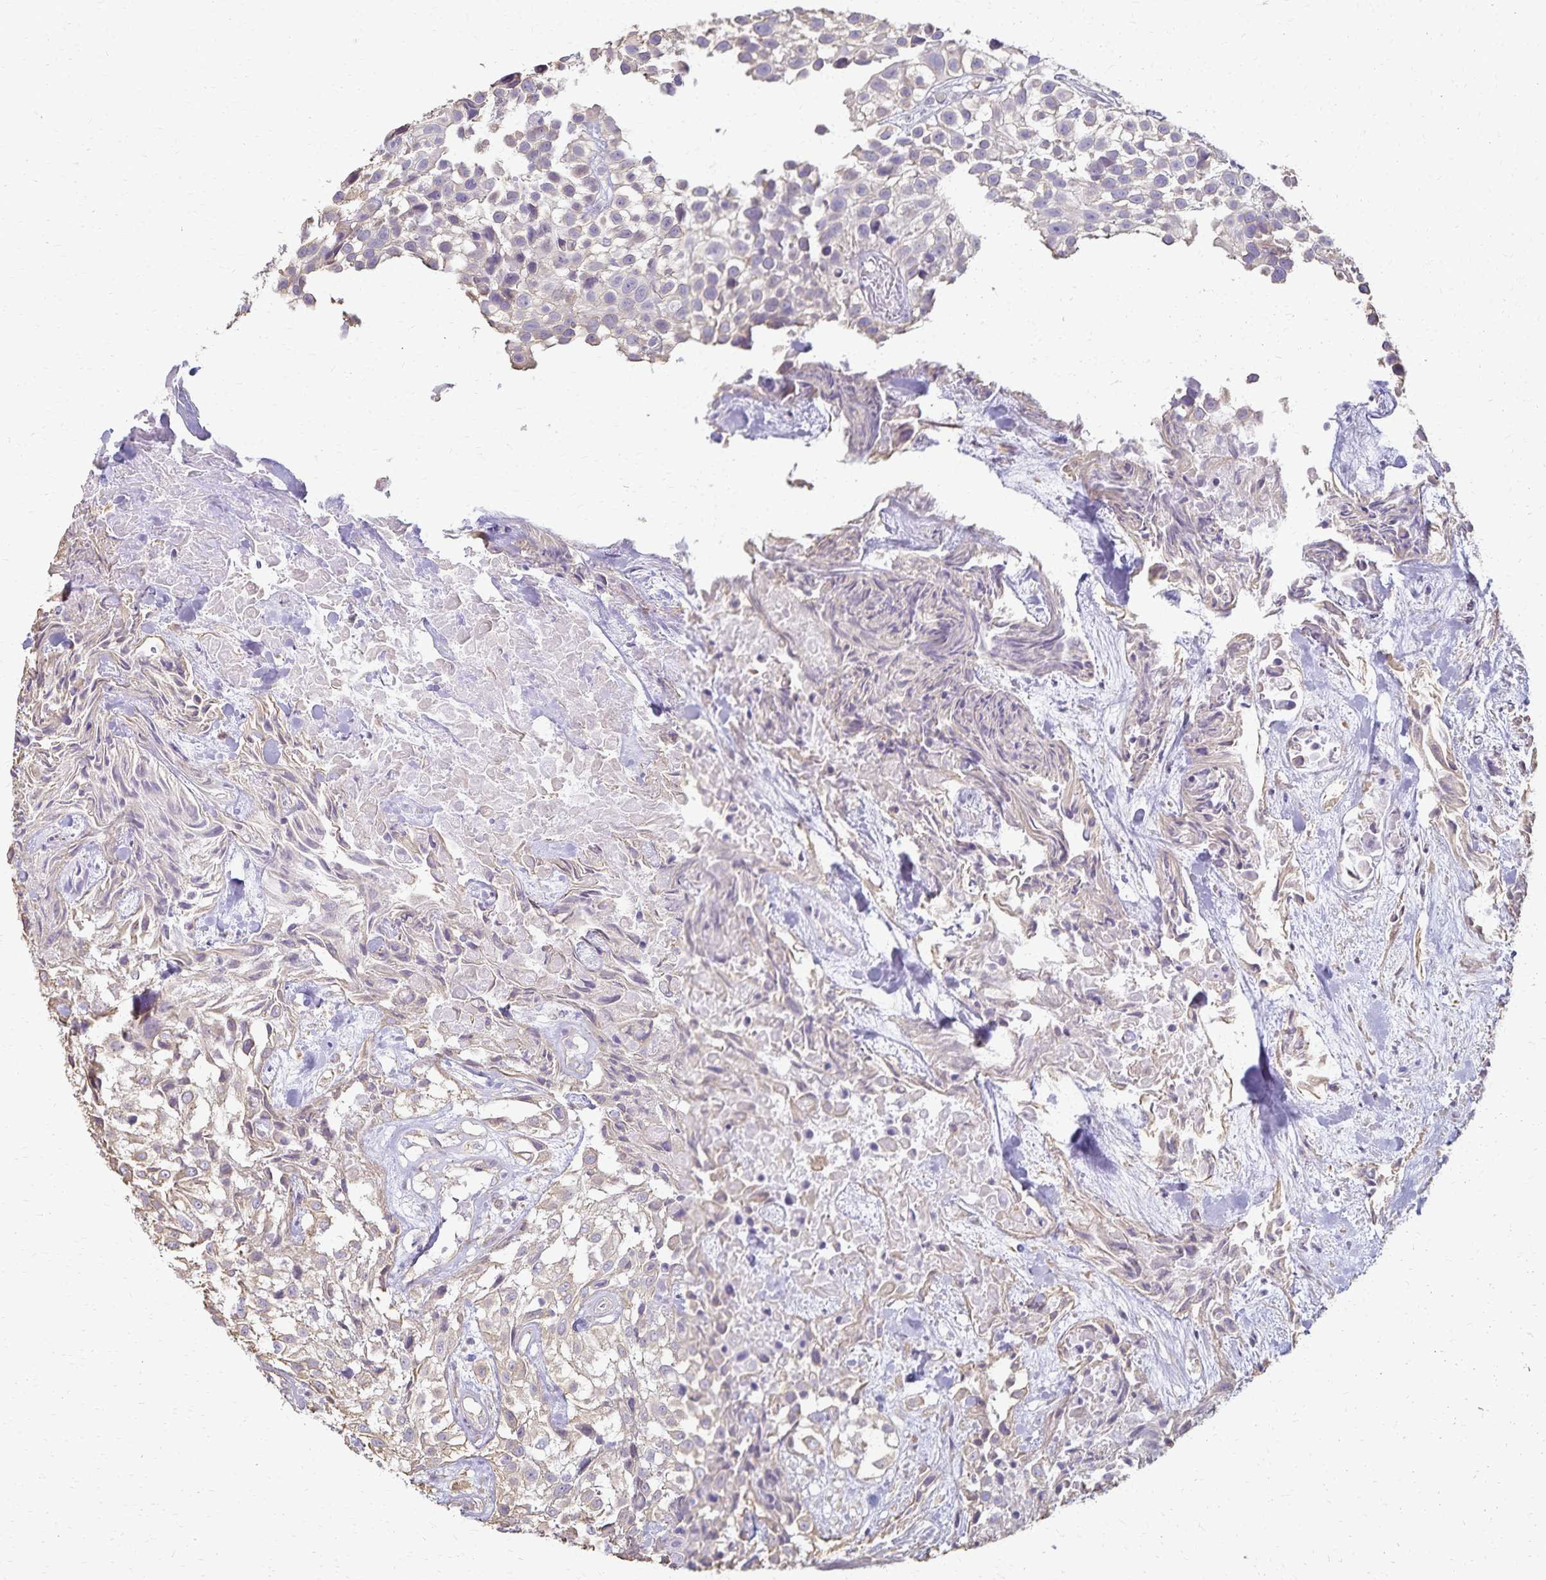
{"staining": {"intensity": "weak", "quantity": "<25%", "location": "cytoplasmic/membranous"}, "tissue": "urothelial cancer", "cell_type": "Tumor cells", "image_type": "cancer", "snomed": [{"axis": "morphology", "description": "Urothelial carcinoma, High grade"}, {"axis": "topography", "description": "Urinary bladder"}], "caption": "Immunohistochemistry of human urothelial cancer exhibits no staining in tumor cells.", "gene": "KISS1", "patient": {"sex": "male", "age": 56}}